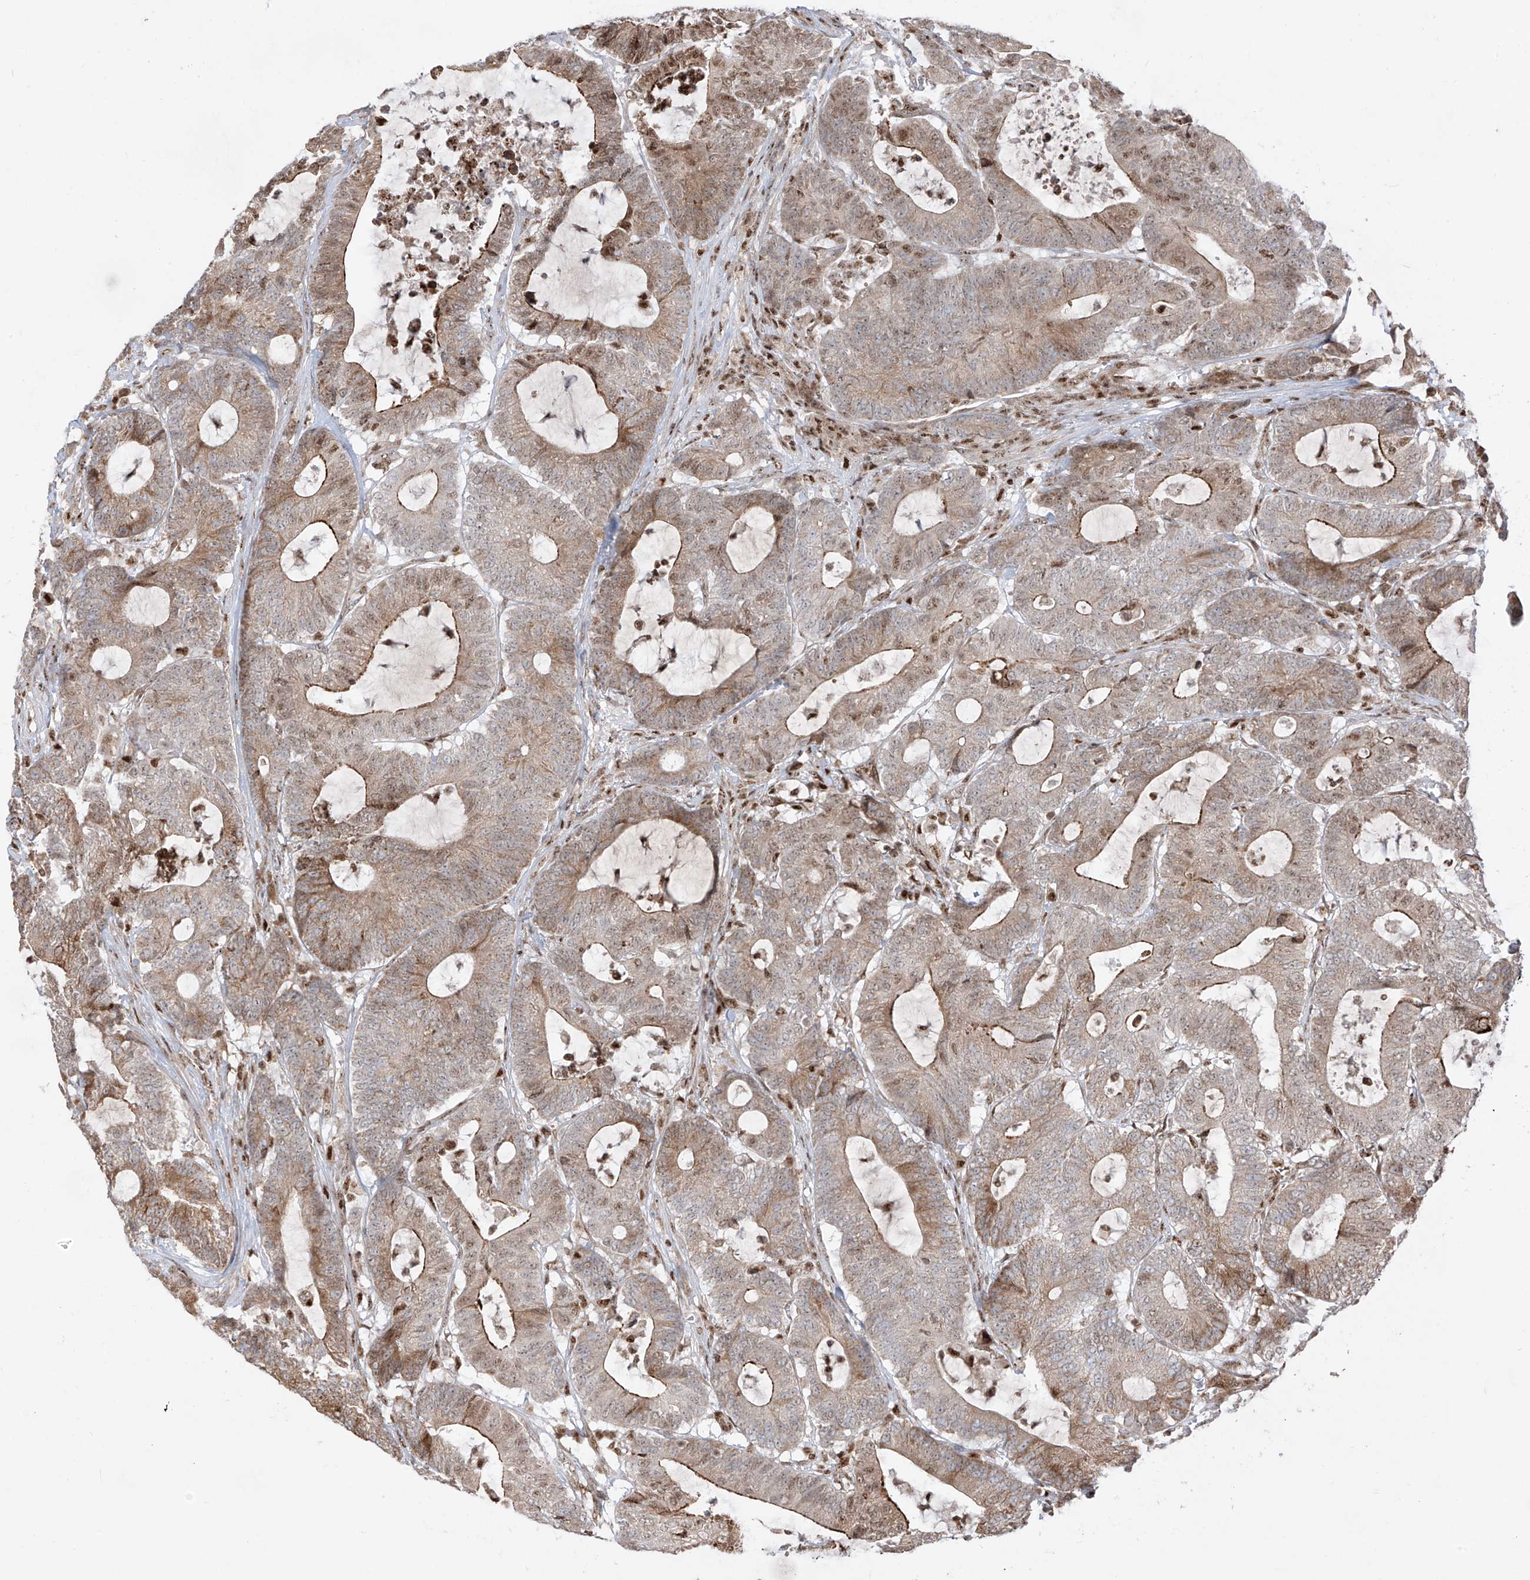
{"staining": {"intensity": "moderate", "quantity": ">75%", "location": "cytoplasmic/membranous,nuclear"}, "tissue": "colorectal cancer", "cell_type": "Tumor cells", "image_type": "cancer", "snomed": [{"axis": "morphology", "description": "Adenocarcinoma, NOS"}, {"axis": "topography", "description": "Colon"}], "caption": "IHC staining of adenocarcinoma (colorectal), which exhibits medium levels of moderate cytoplasmic/membranous and nuclear expression in approximately >75% of tumor cells indicating moderate cytoplasmic/membranous and nuclear protein expression. The staining was performed using DAB (3,3'-diaminobenzidine) (brown) for protein detection and nuclei were counterstained in hematoxylin (blue).", "gene": "ZBTB8A", "patient": {"sex": "female", "age": 84}}